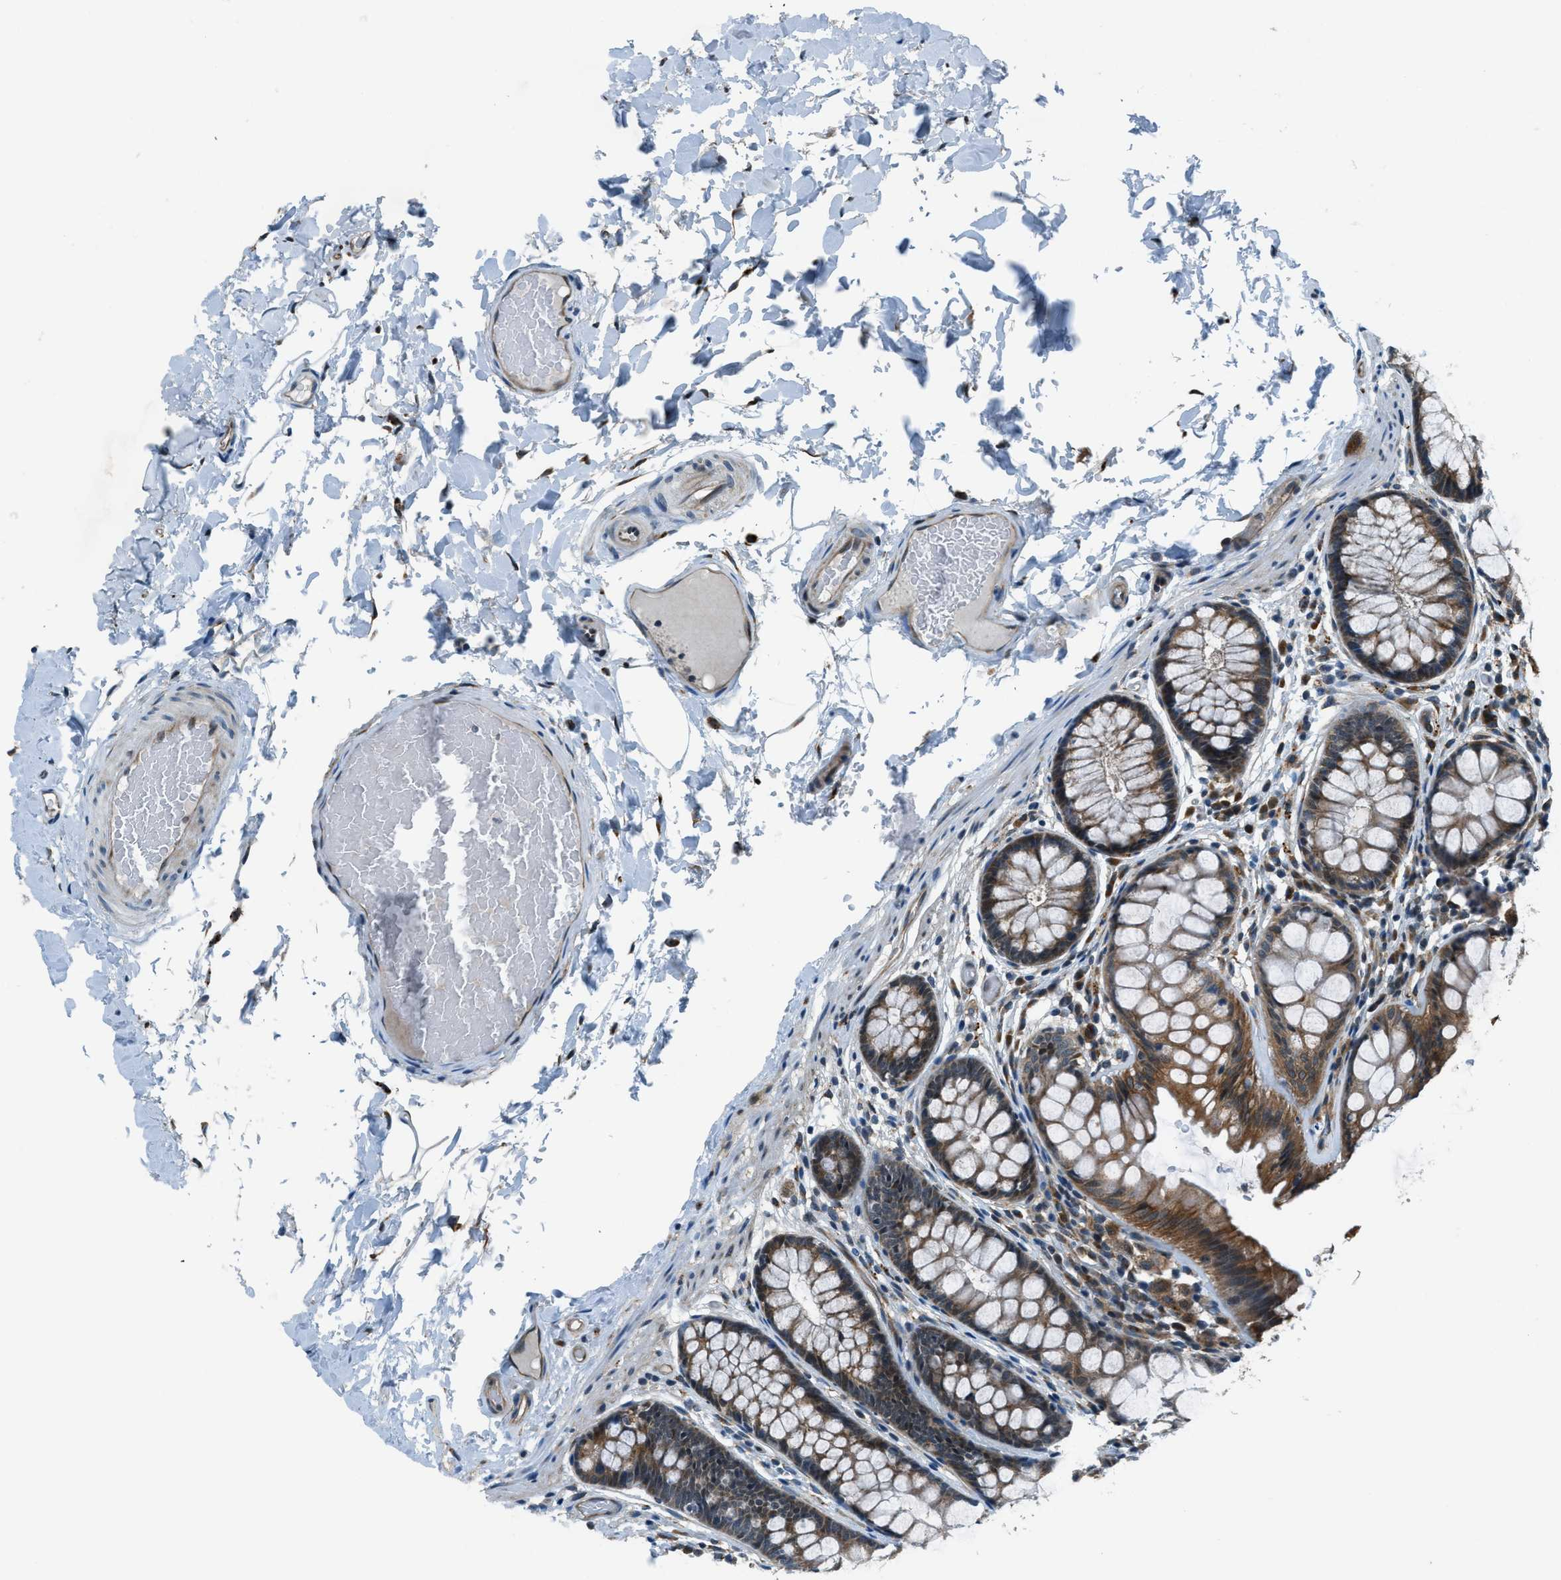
{"staining": {"intensity": "moderate", "quantity": ">75%", "location": "cytoplasmic/membranous,nuclear"}, "tissue": "colon", "cell_type": "Endothelial cells", "image_type": "normal", "snomed": [{"axis": "morphology", "description": "Normal tissue, NOS"}, {"axis": "topography", "description": "Colon"}], "caption": "Colon stained with a protein marker demonstrates moderate staining in endothelial cells.", "gene": "GINM1", "patient": {"sex": "female", "age": 56}}